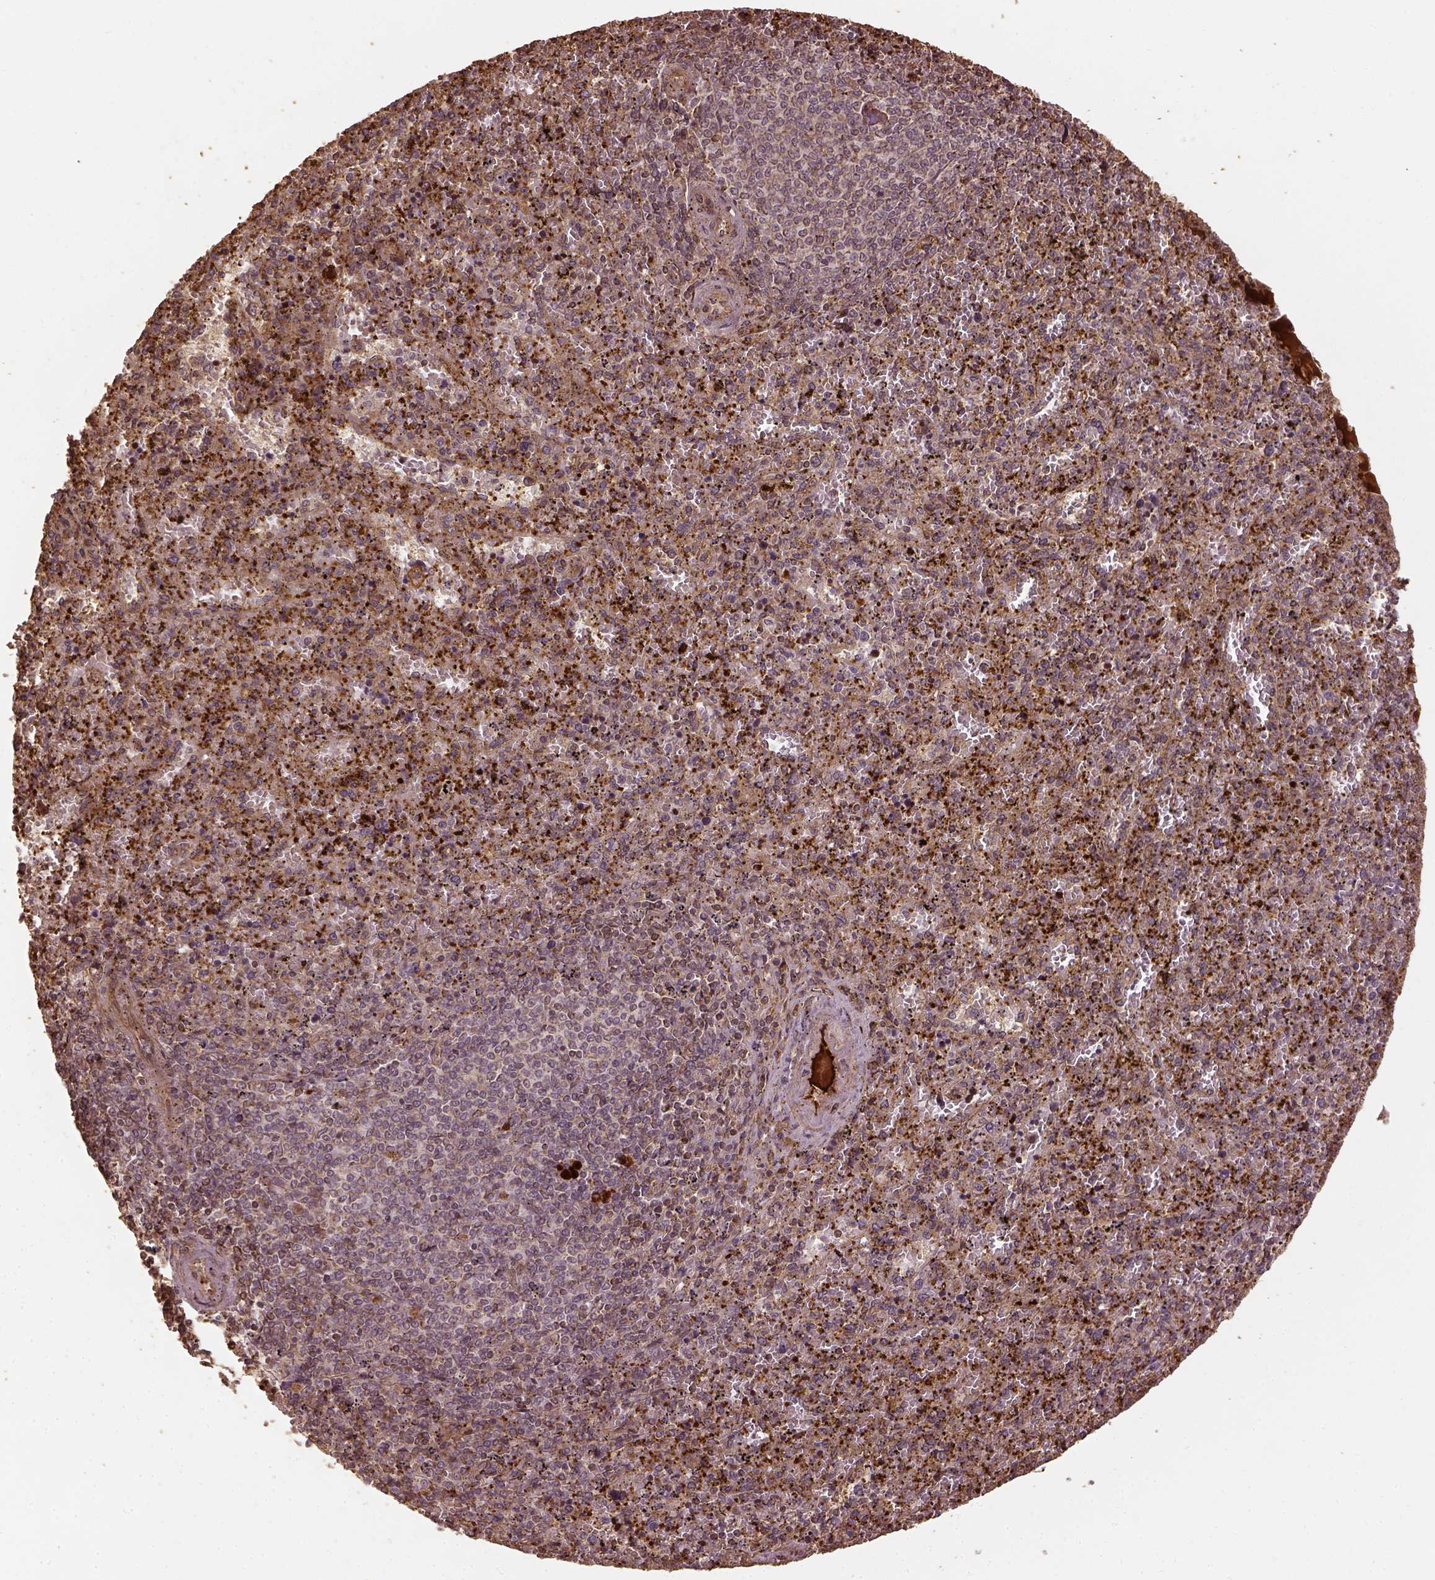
{"staining": {"intensity": "strong", "quantity": ">75%", "location": "cytoplasmic/membranous"}, "tissue": "spleen", "cell_type": "Cells in red pulp", "image_type": "normal", "snomed": [{"axis": "morphology", "description": "Normal tissue, NOS"}, {"axis": "topography", "description": "Spleen"}], "caption": "Immunohistochemistry (IHC) of unremarkable human spleen displays high levels of strong cytoplasmic/membranous positivity in about >75% of cells in red pulp.", "gene": "VEGFA", "patient": {"sex": "female", "age": 50}}